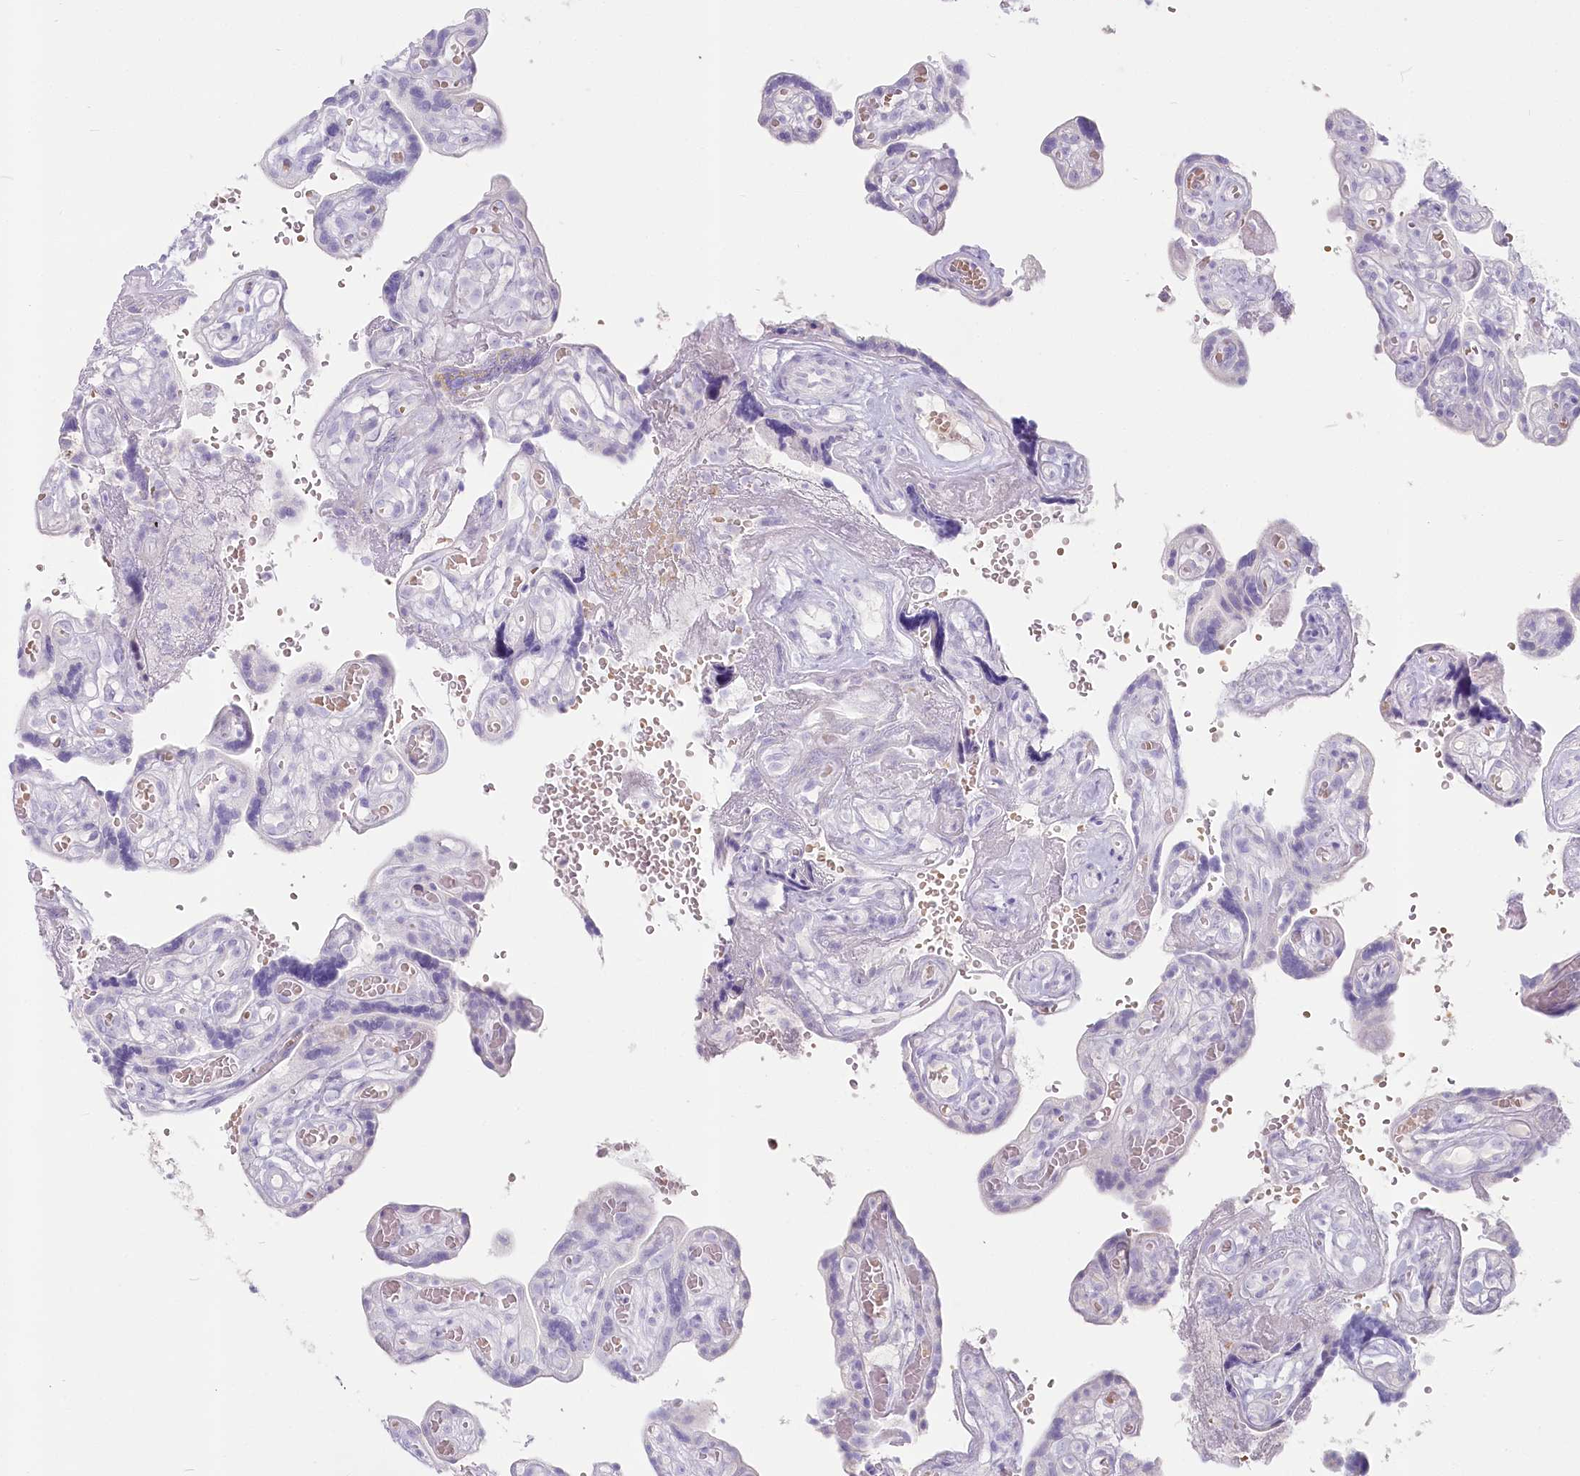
{"staining": {"intensity": "negative", "quantity": "none", "location": "none"}, "tissue": "placenta", "cell_type": "Decidual cells", "image_type": "normal", "snomed": [{"axis": "morphology", "description": "Normal tissue, NOS"}, {"axis": "topography", "description": "Placenta"}], "caption": "The immunohistochemistry image has no significant expression in decidual cells of placenta.", "gene": "IFIT5", "patient": {"sex": "female", "age": 30}}